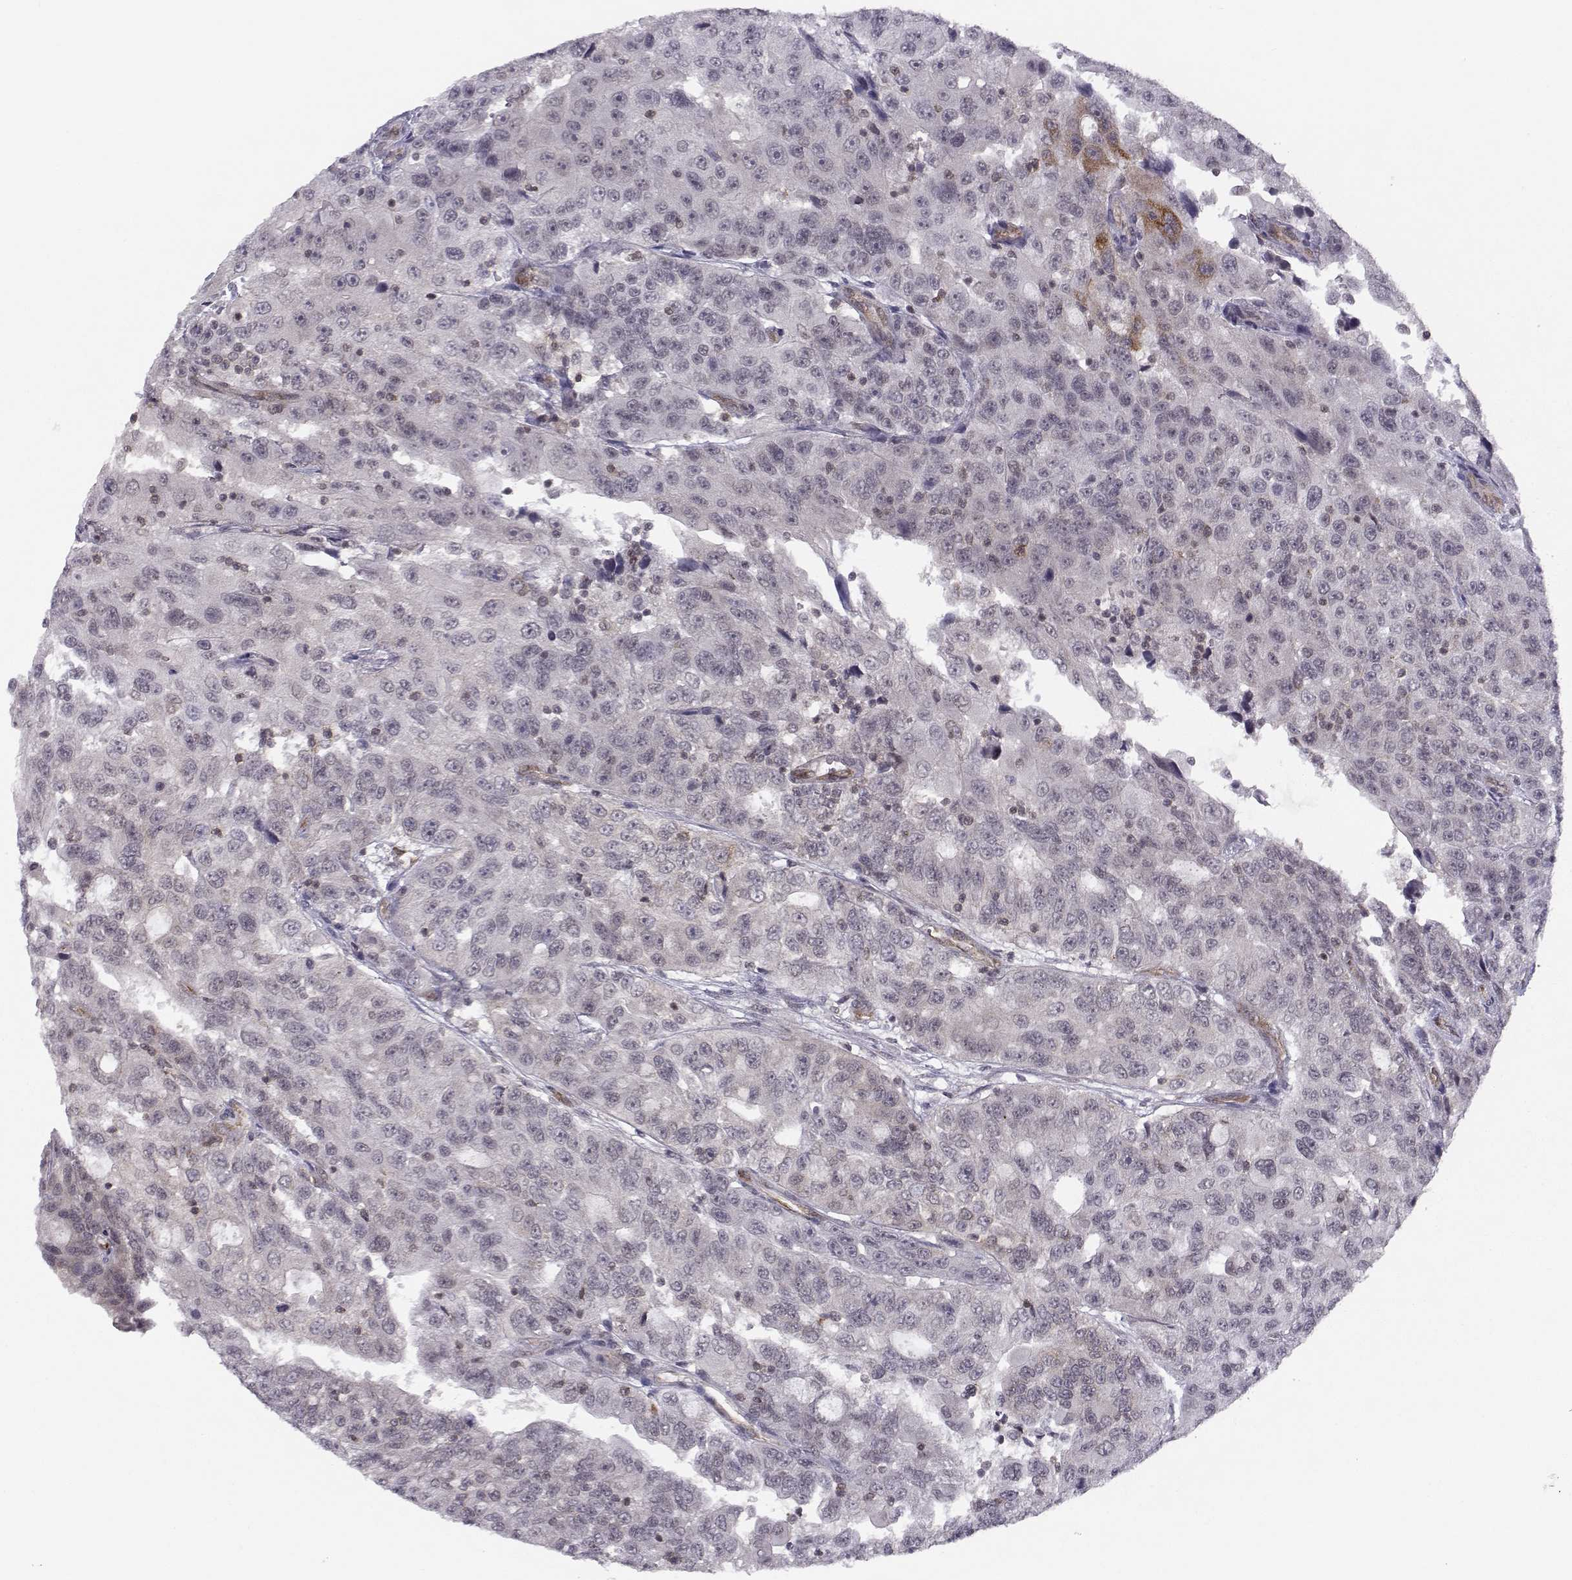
{"staining": {"intensity": "negative", "quantity": "none", "location": "none"}, "tissue": "urothelial cancer", "cell_type": "Tumor cells", "image_type": "cancer", "snomed": [{"axis": "morphology", "description": "Urothelial carcinoma, NOS"}, {"axis": "morphology", "description": "Urothelial carcinoma, High grade"}, {"axis": "topography", "description": "Urinary bladder"}], "caption": "Tumor cells show no significant protein positivity in urothelial cancer.", "gene": "KIF13B", "patient": {"sex": "female", "age": 73}}